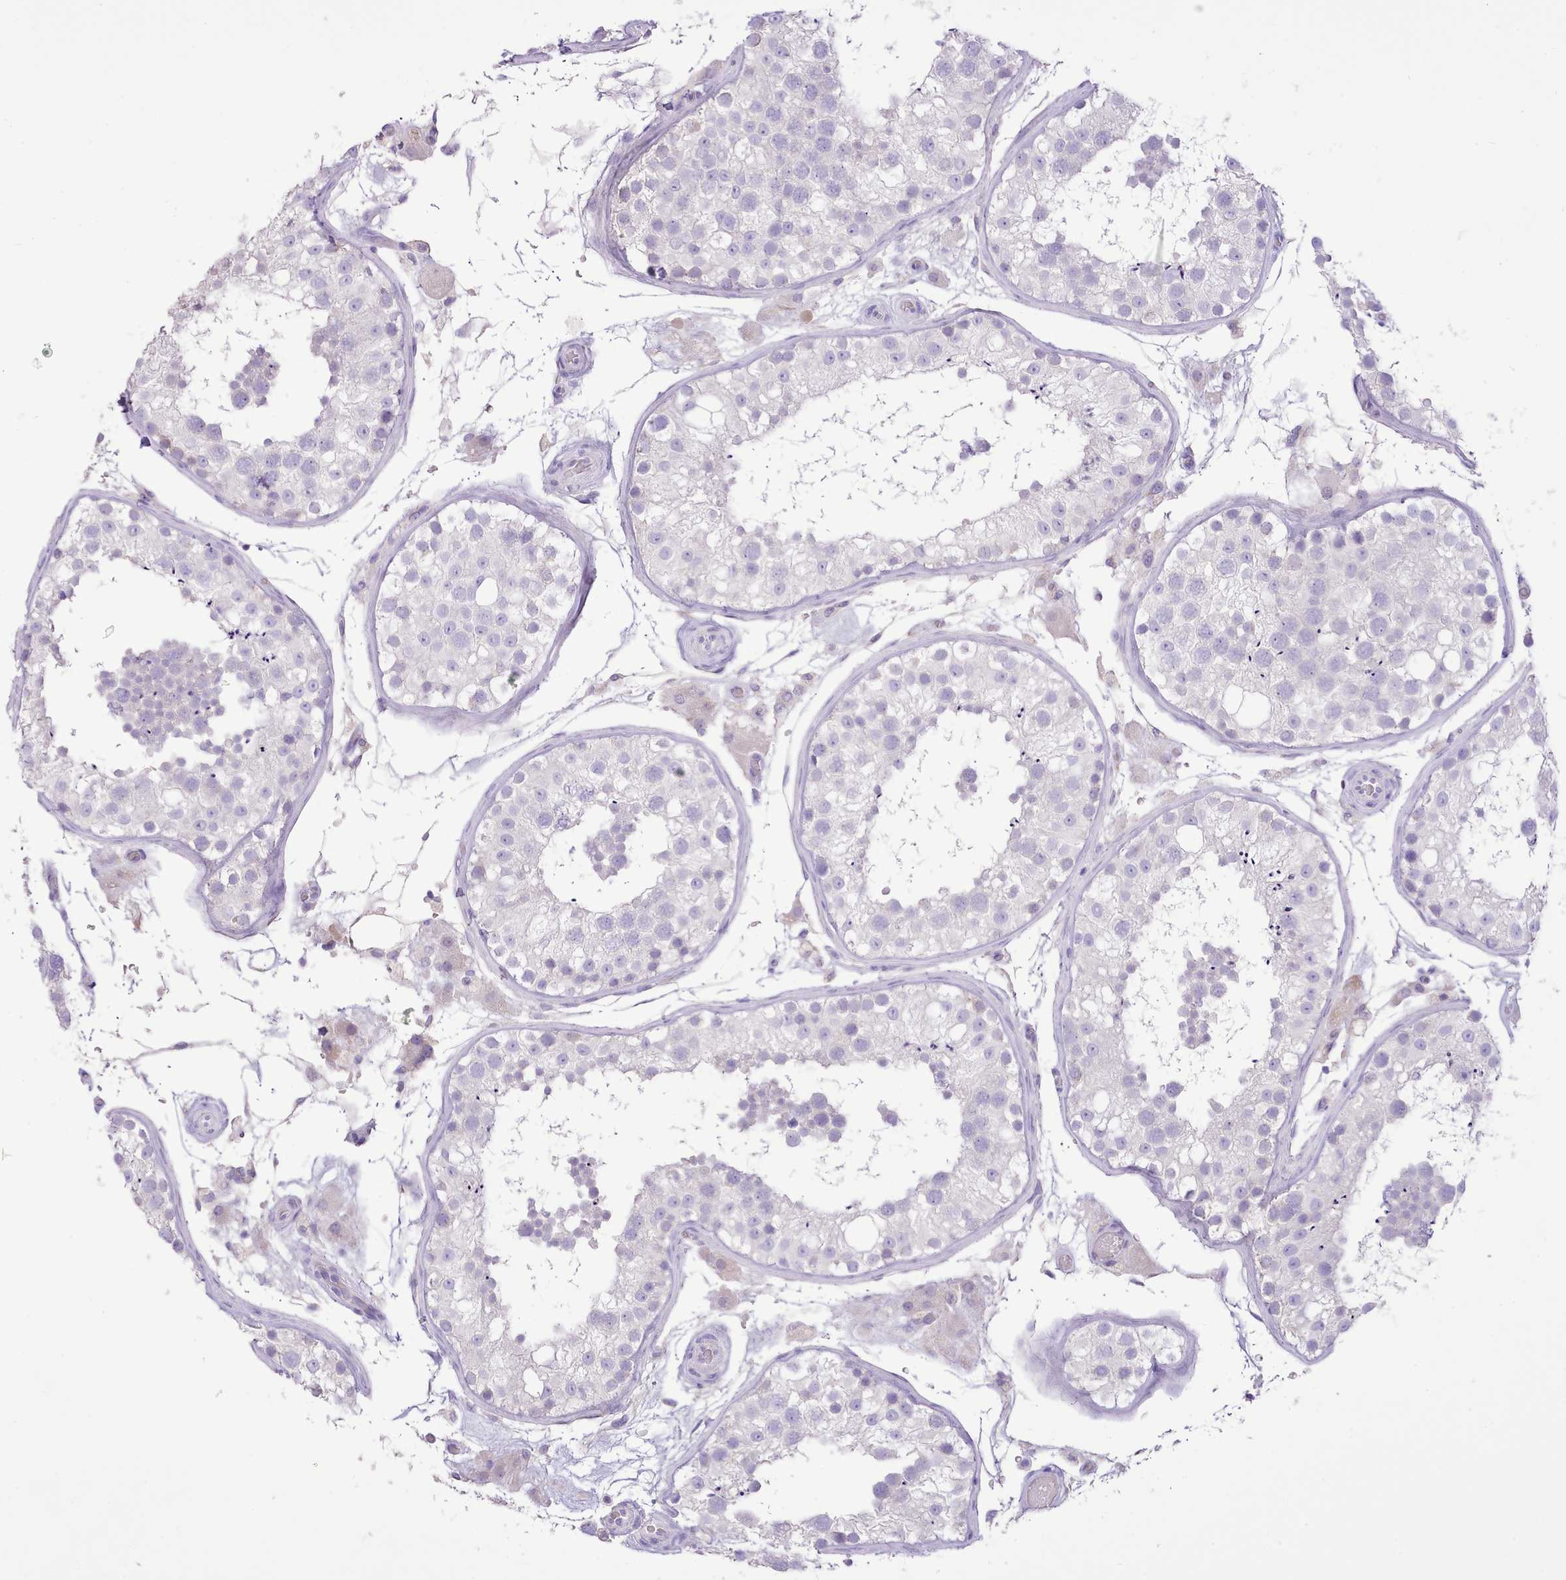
{"staining": {"intensity": "negative", "quantity": "none", "location": "none"}, "tissue": "testis", "cell_type": "Cells in seminiferous ducts", "image_type": "normal", "snomed": [{"axis": "morphology", "description": "Normal tissue, NOS"}, {"axis": "topography", "description": "Testis"}], "caption": "This is a micrograph of immunohistochemistry (IHC) staining of unremarkable testis, which shows no expression in cells in seminiferous ducts.", "gene": "CCL1", "patient": {"sex": "male", "age": 26}}